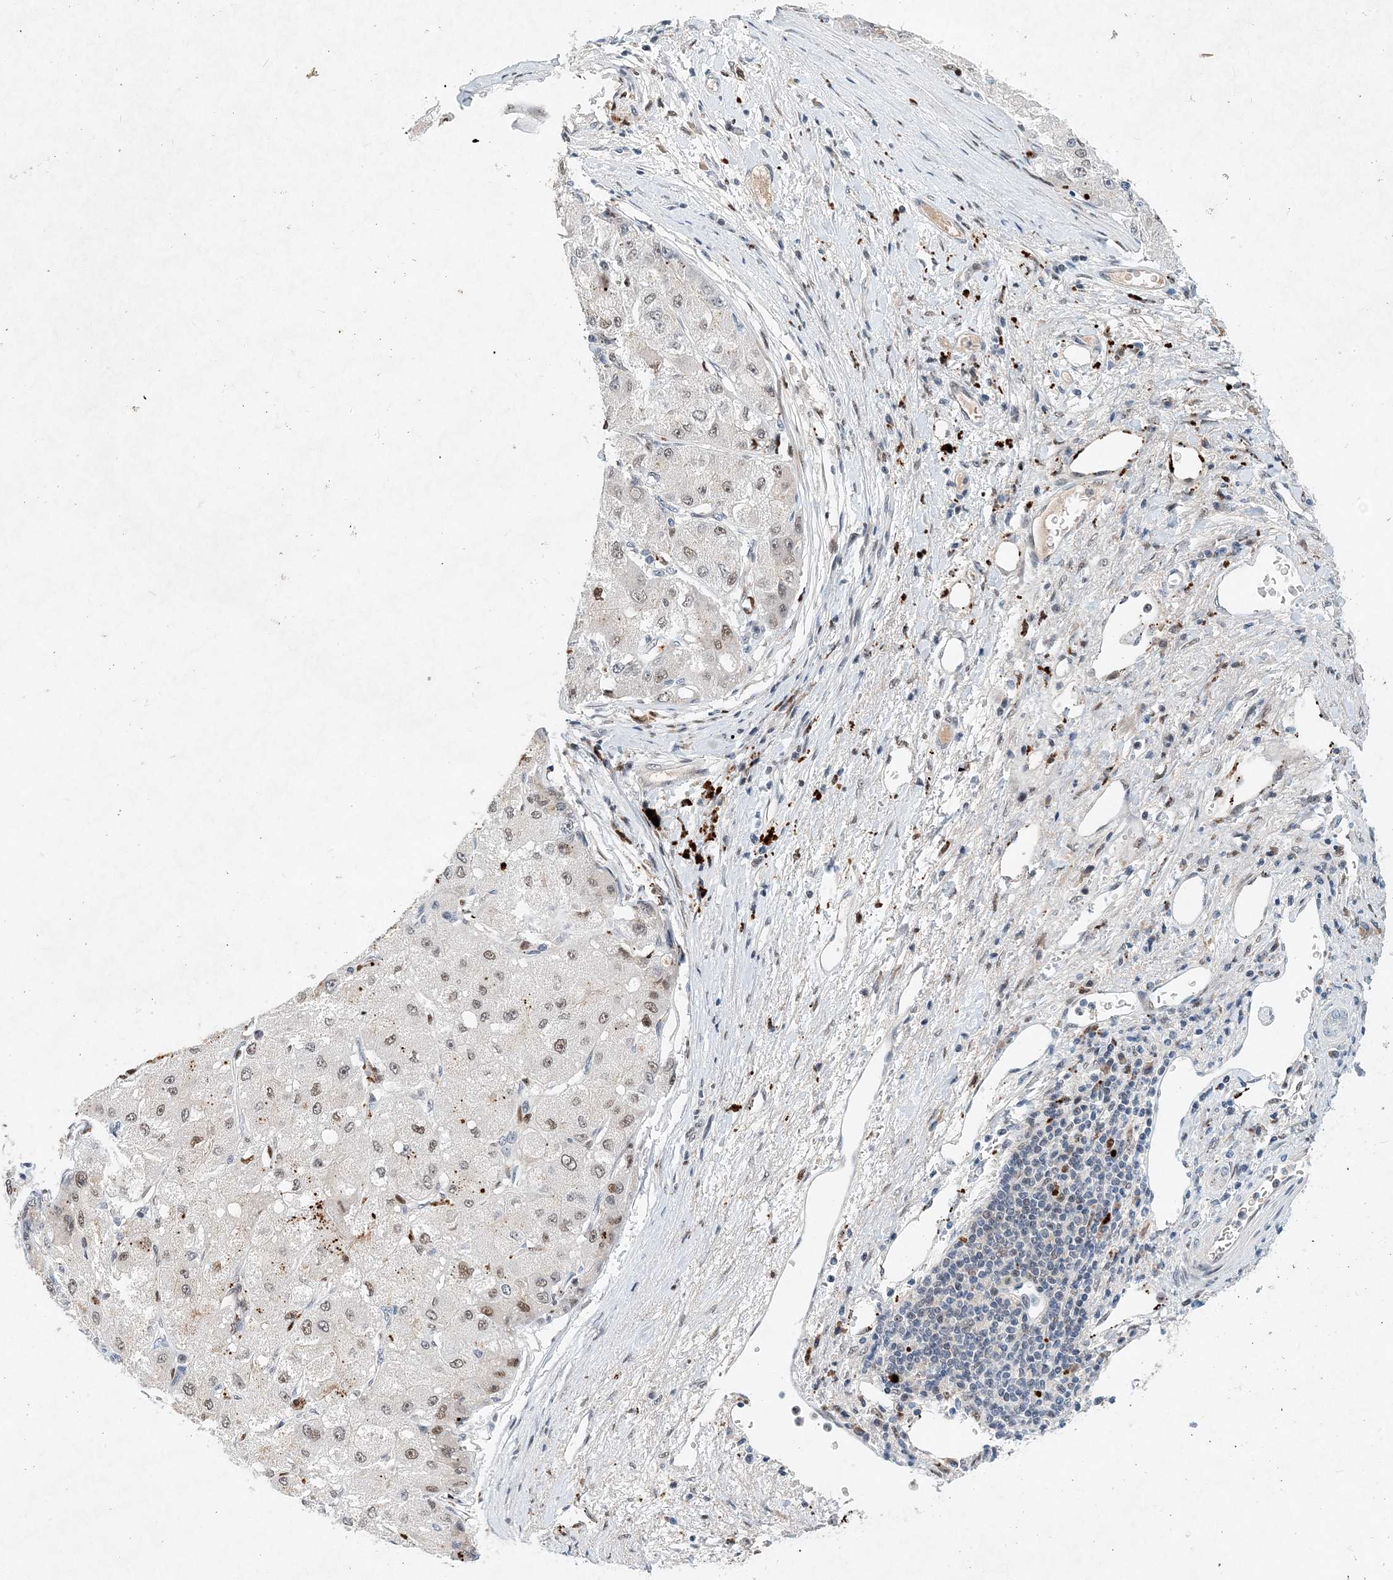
{"staining": {"intensity": "moderate", "quantity": "<25%", "location": "cytoplasmic/membranous,nuclear"}, "tissue": "liver cancer", "cell_type": "Tumor cells", "image_type": "cancer", "snomed": [{"axis": "morphology", "description": "Carcinoma, Hepatocellular, NOS"}, {"axis": "topography", "description": "Liver"}], "caption": "This is a micrograph of IHC staining of liver cancer, which shows moderate staining in the cytoplasmic/membranous and nuclear of tumor cells.", "gene": "KPNA4", "patient": {"sex": "male", "age": 80}}